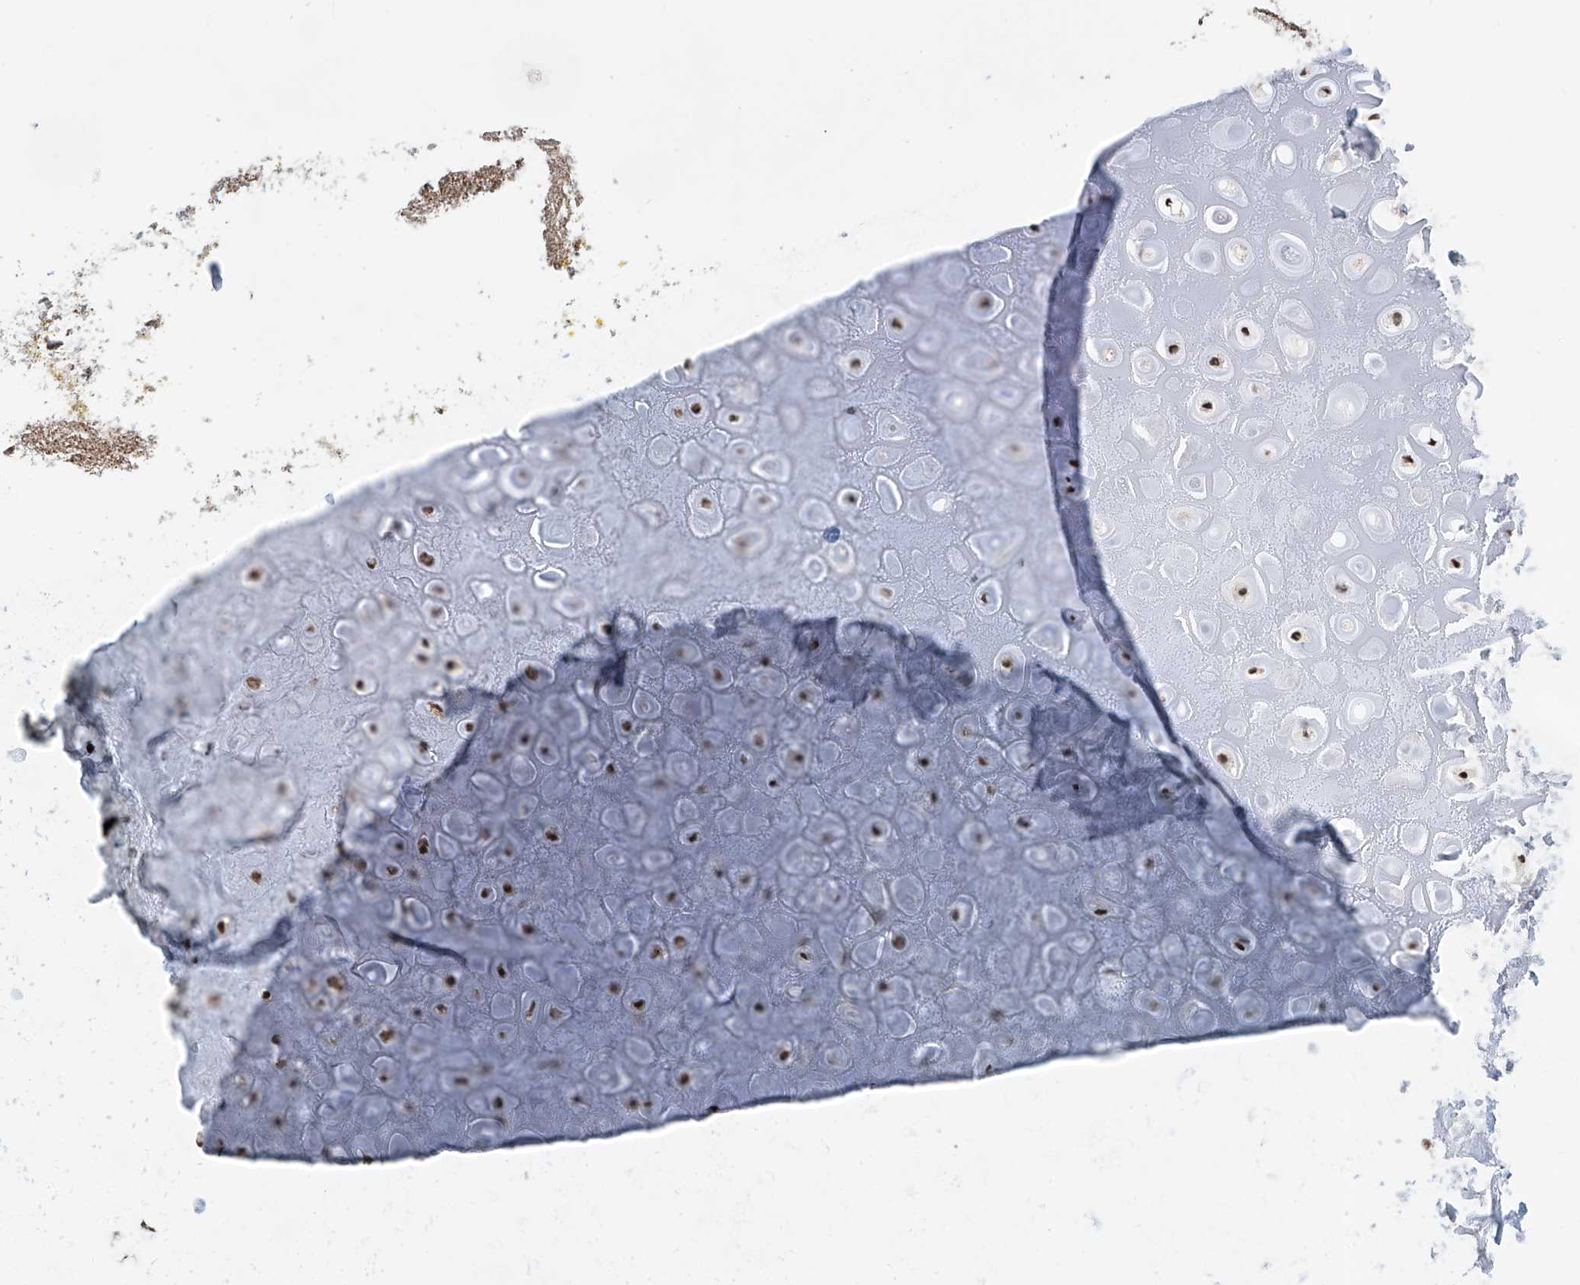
{"staining": {"intensity": "moderate", "quantity": ">75%", "location": "nuclear"}, "tissue": "adipose tissue", "cell_type": "Adipocytes", "image_type": "normal", "snomed": [{"axis": "morphology", "description": "Normal tissue, NOS"}, {"axis": "morphology", "description": "Basal cell carcinoma"}, {"axis": "topography", "description": "Skin"}], "caption": "Moderate nuclear protein expression is identified in about >75% of adipocytes in adipose tissue. (DAB IHC, brown staining for protein, blue staining for nuclei).", "gene": "SDE2", "patient": {"sex": "female", "age": 89}}